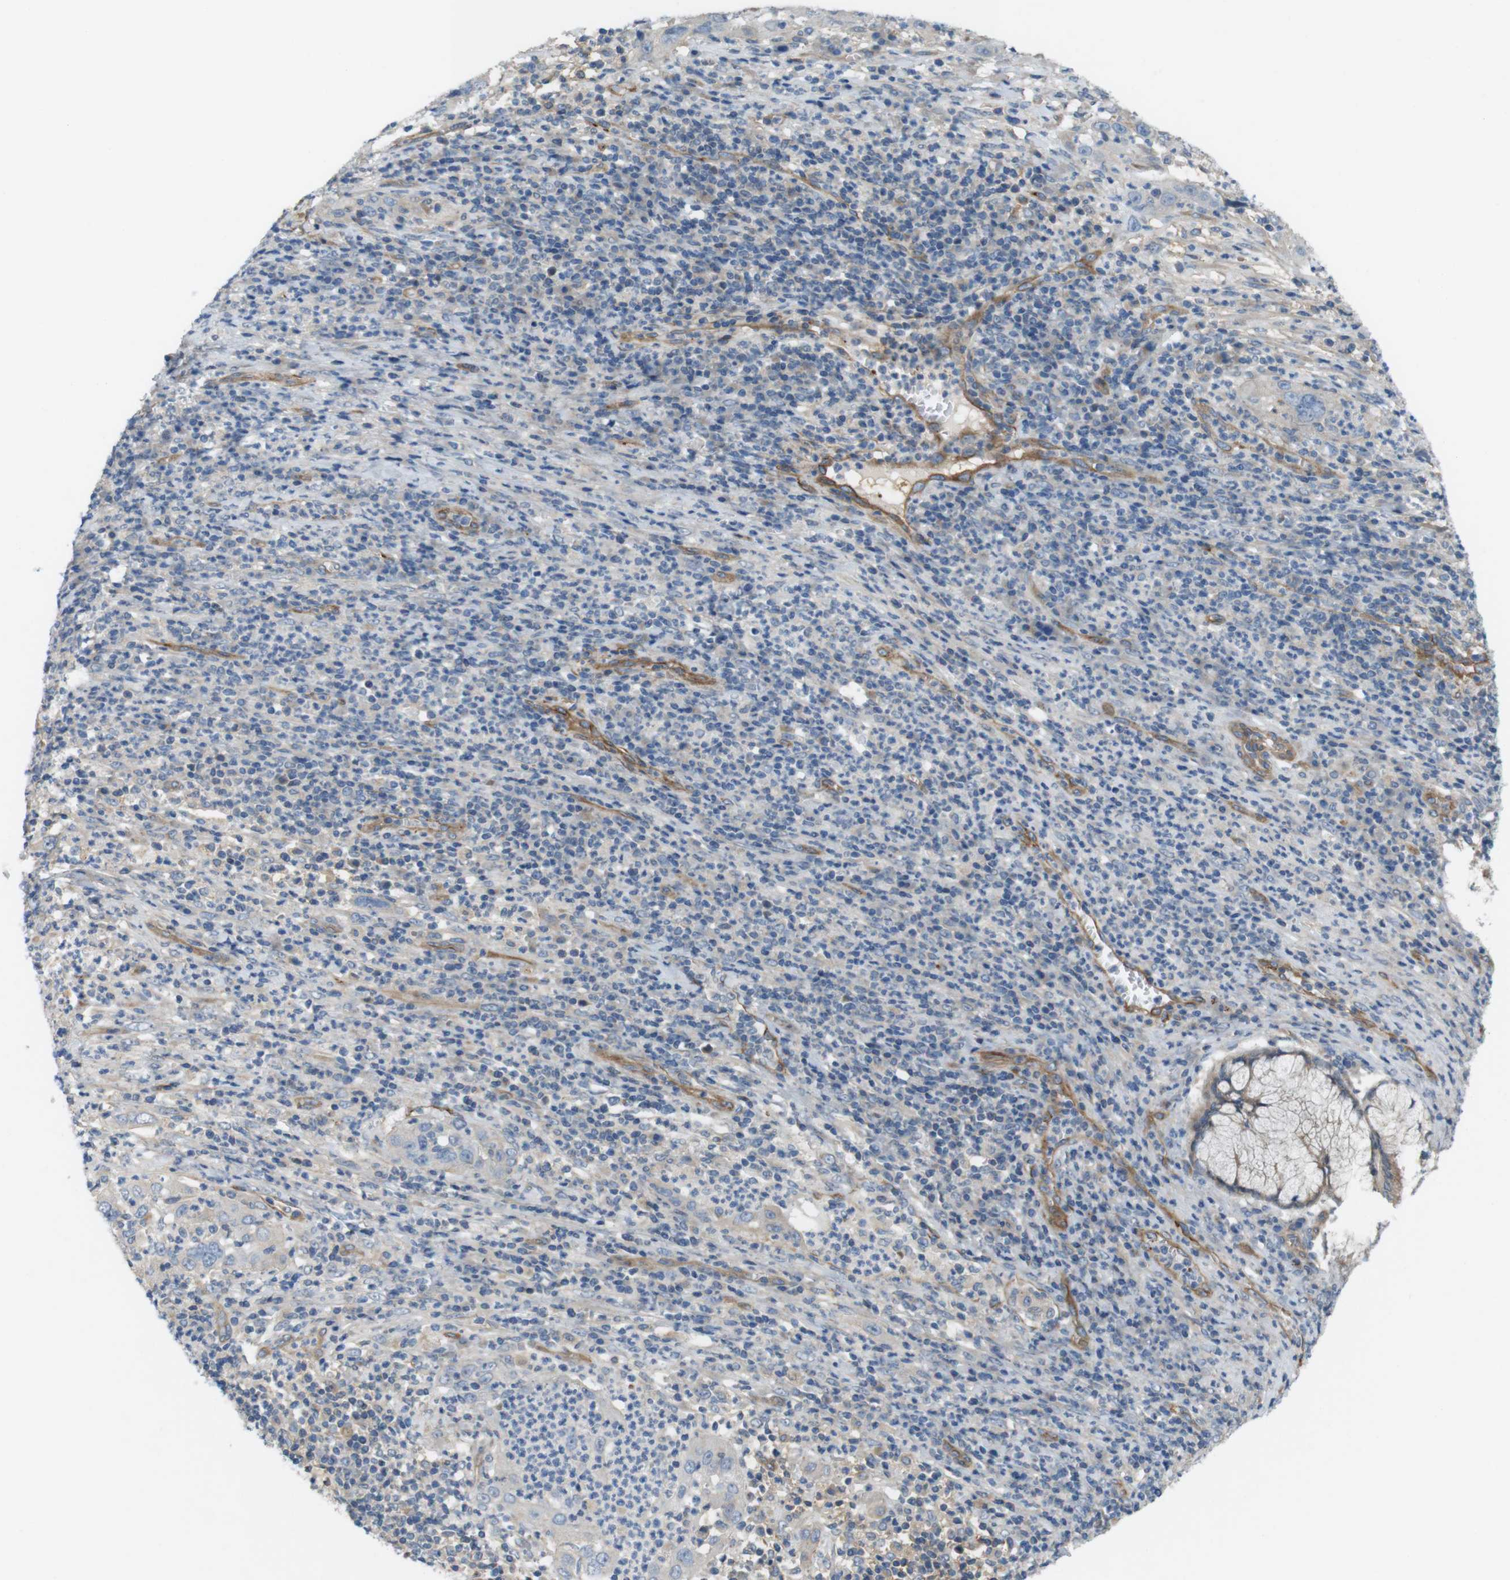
{"staining": {"intensity": "weak", "quantity": ">75%", "location": "cytoplasmic/membranous"}, "tissue": "cervical cancer", "cell_type": "Tumor cells", "image_type": "cancer", "snomed": [{"axis": "morphology", "description": "Squamous cell carcinoma, NOS"}, {"axis": "topography", "description": "Cervix"}], "caption": "Tumor cells display low levels of weak cytoplasmic/membranous staining in approximately >75% of cells in human cervical cancer (squamous cell carcinoma).", "gene": "BVES", "patient": {"sex": "female", "age": 32}}